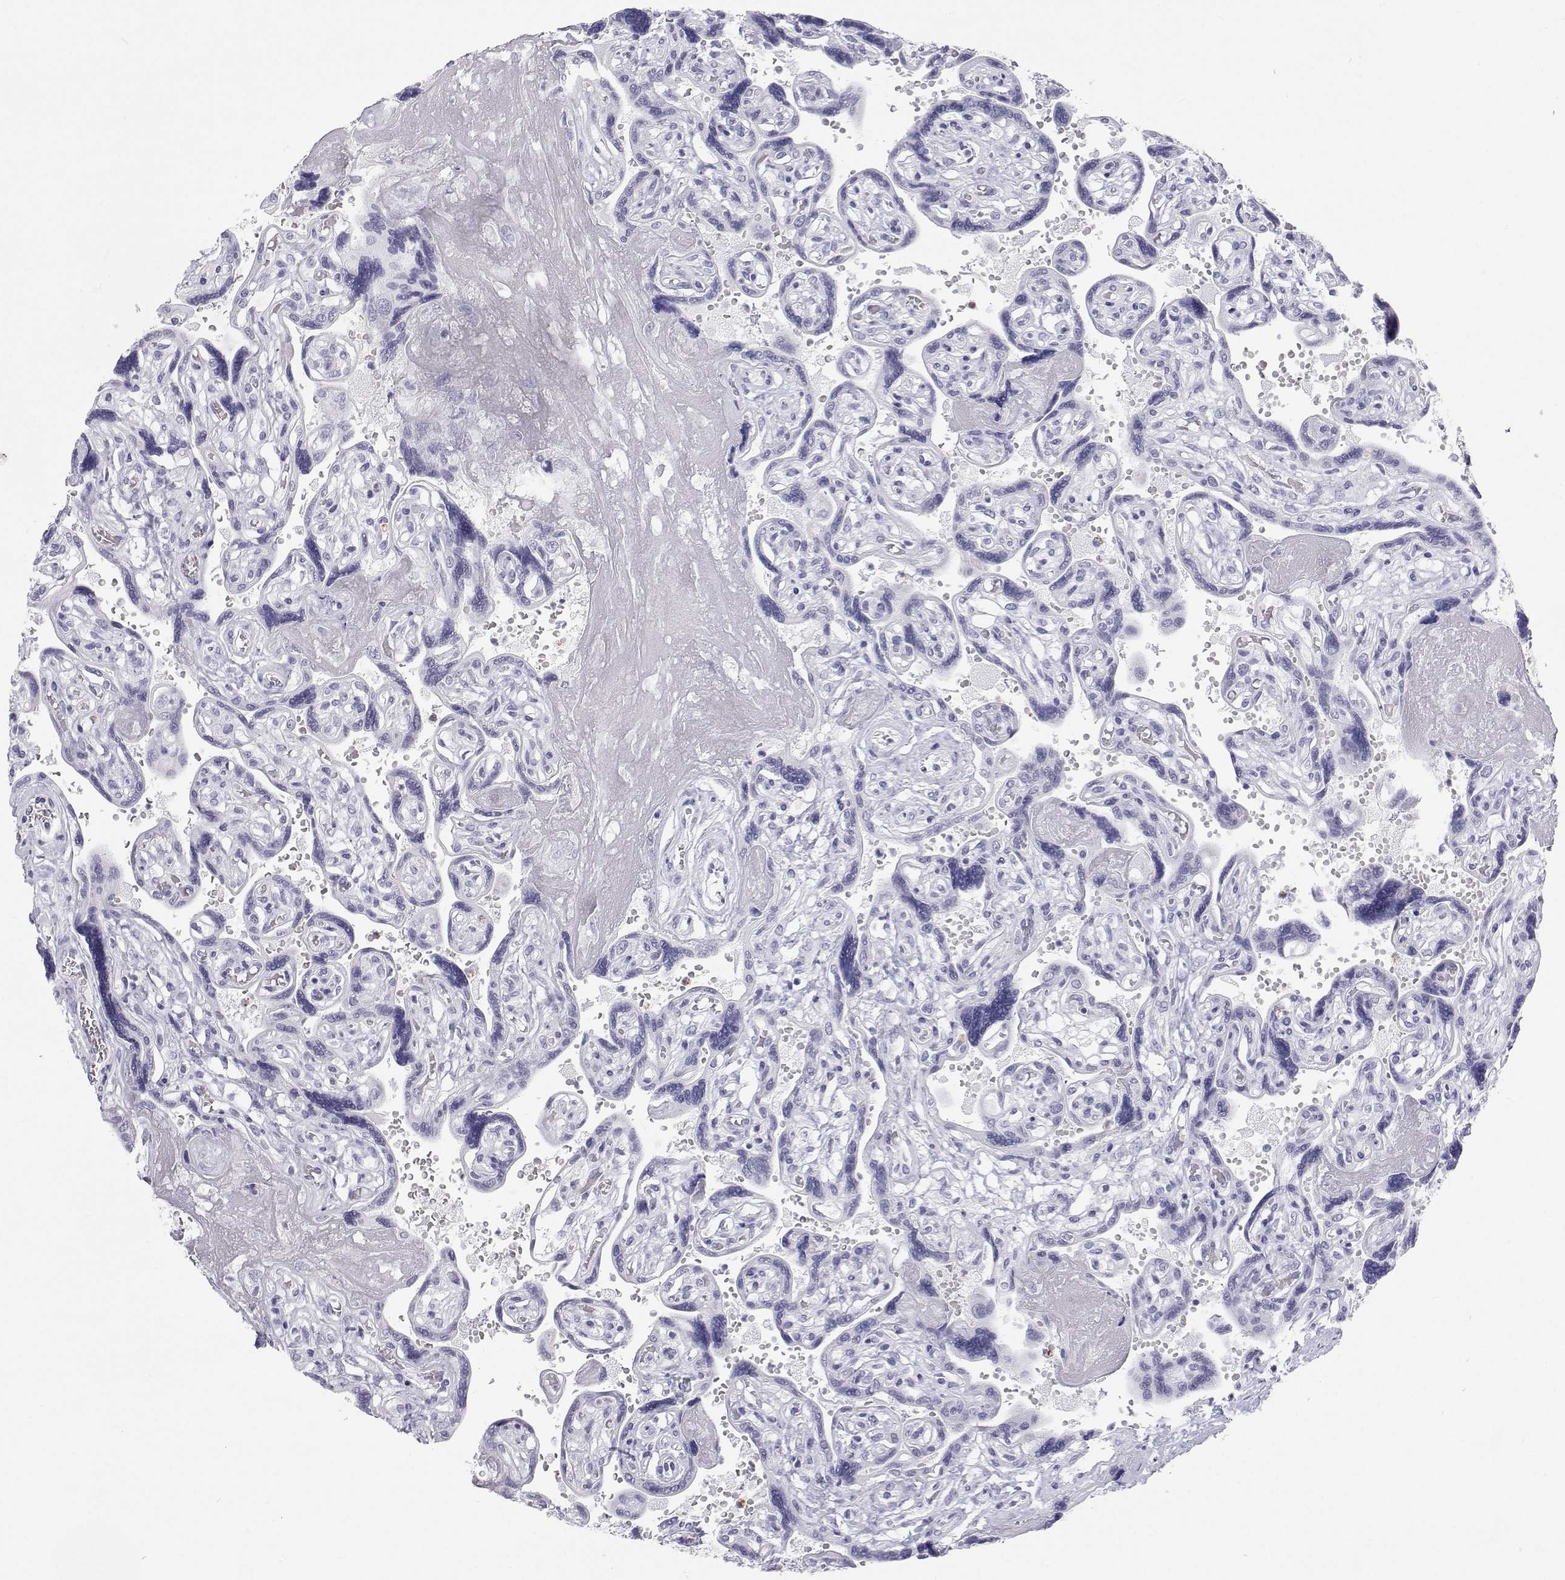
{"staining": {"intensity": "negative", "quantity": "none", "location": "none"}, "tissue": "placenta", "cell_type": "Decidual cells", "image_type": "normal", "snomed": [{"axis": "morphology", "description": "Normal tissue, NOS"}, {"axis": "topography", "description": "Placenta"}], "caption": "Unremarkable placenta was stained to show a protein in brown. There is no significant positivity in decidual cells. Nuclei are stained in blue.", "gene": "SFTPB", "patient": {"sex": "female", "age": 32}}